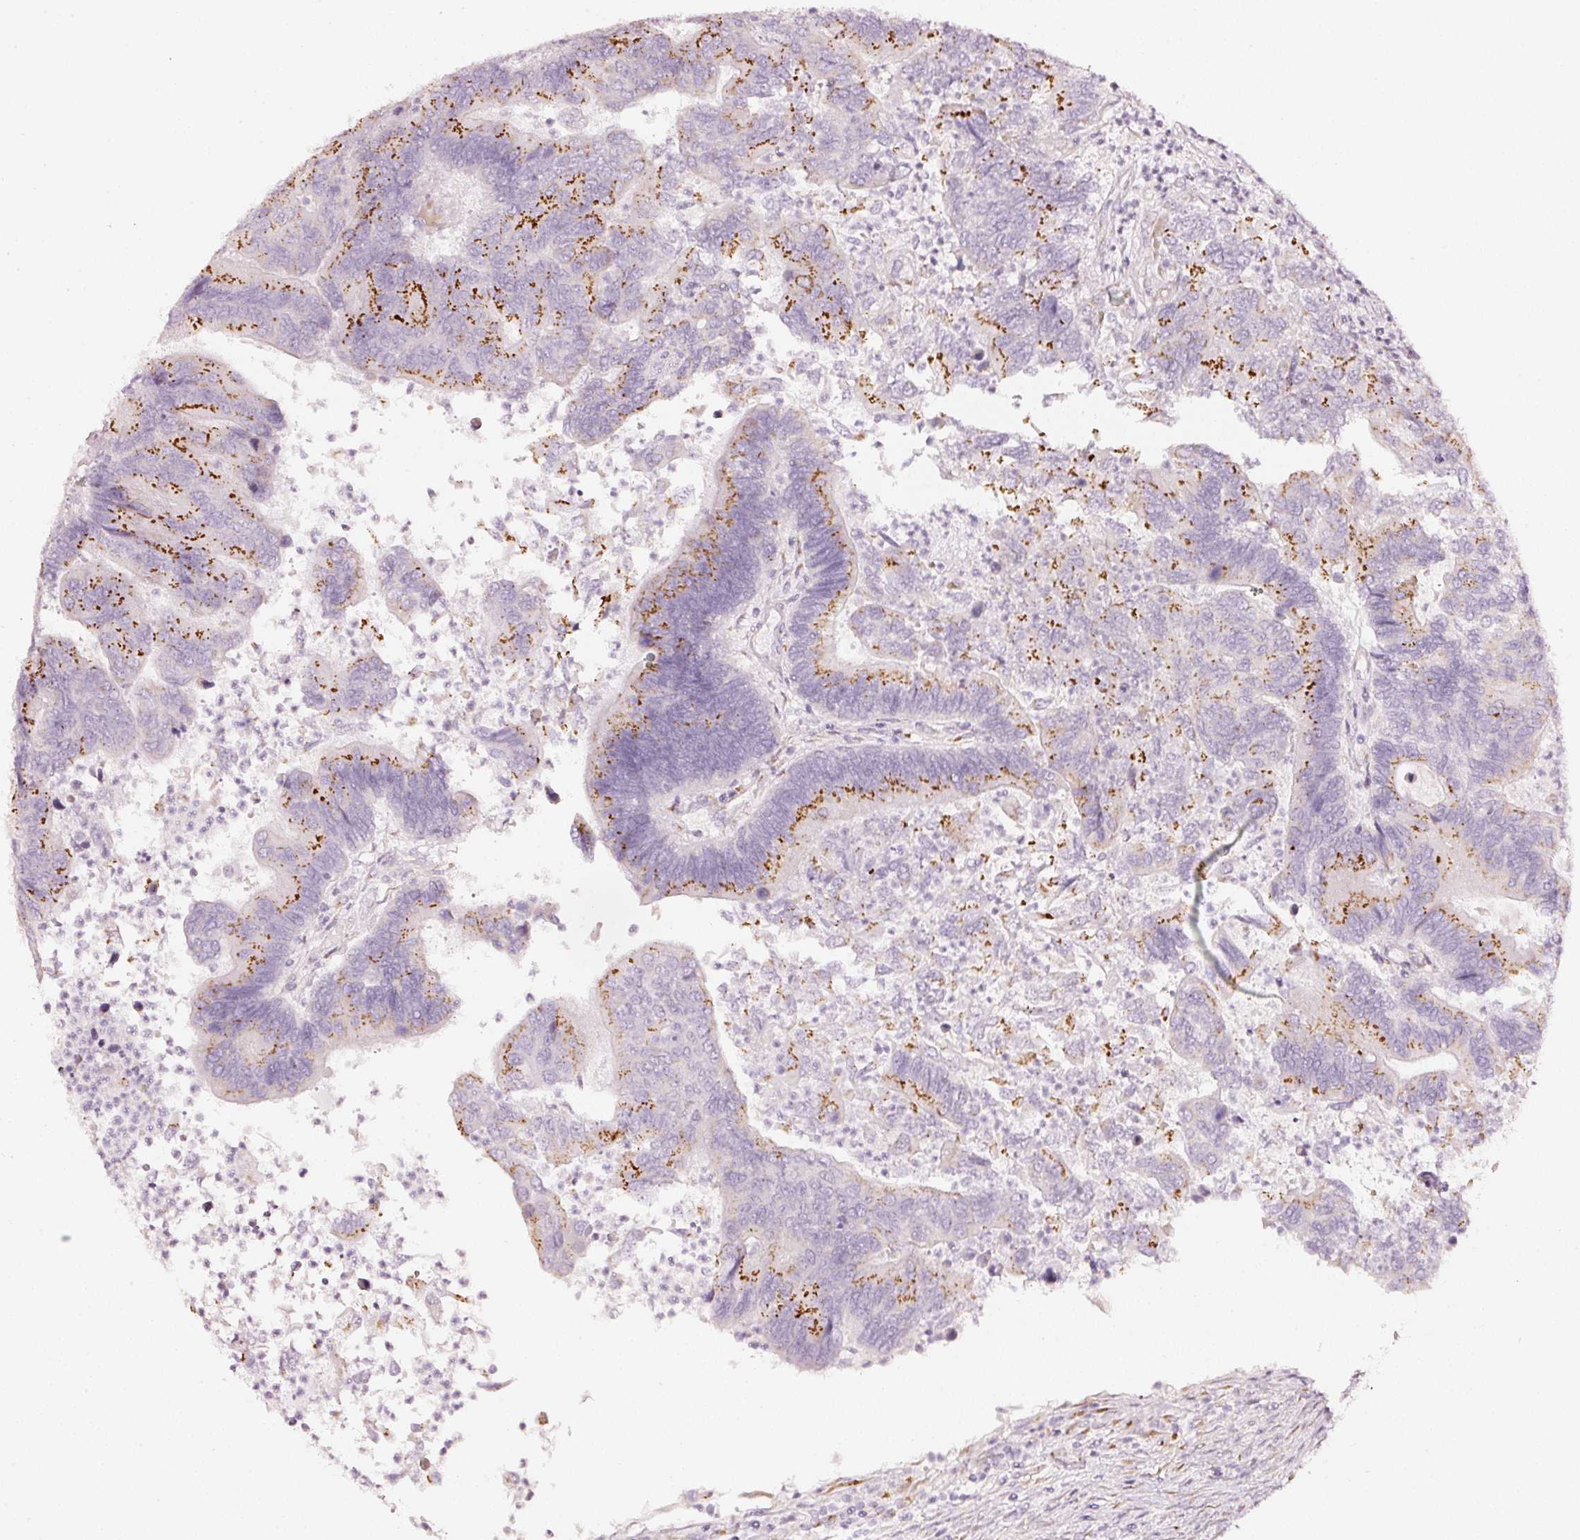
{"staining": {"intensity": "moderate", "quantity": "25%-75%", "location": "cytoplasmic/membranous"}, "tissue": "colorectal cancer", "cell_type": "Tumor cells", "image_type": "cancer", "snomed": [{"axis": "morphology", "description": "Adenocarcinoma, NOS"}, {"axis": "topography", "description": "Colon"}], "caption": "A histopathology image of human colorectal cancer (adenocarcinoma) stained for a protein reveals moderate cytoplasmic/membranous brown staining in tumor cells. (Stains: DAB (3,3'-diaminobenzidine) in brown, nuclei in blue, Microscopy: brightfield microscopy at high magnification).", "gene": "SDF4", "patient": {"sex": "female", "age": 67}}